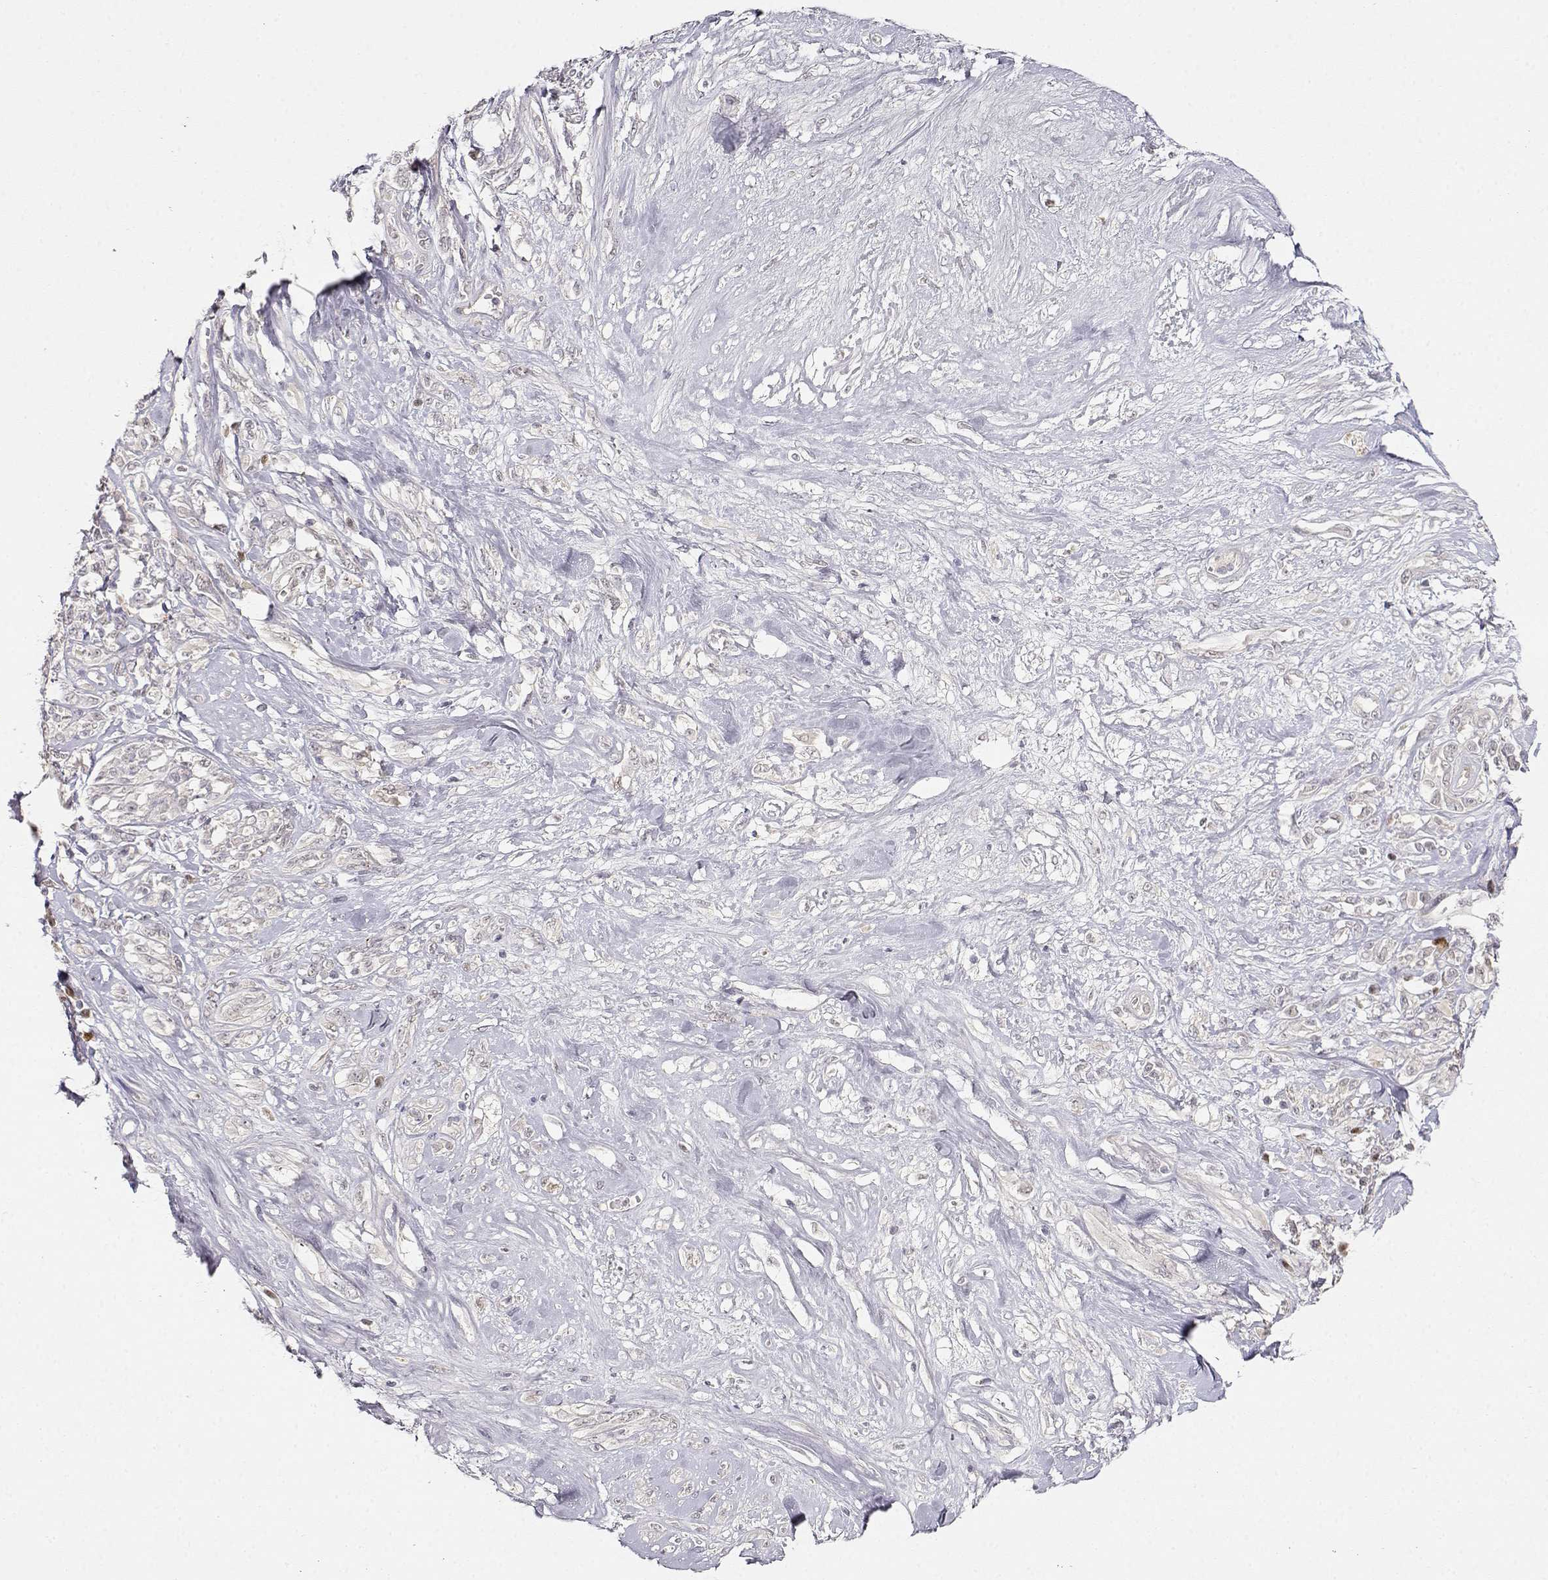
{"staining": {"intensity": "negative", "quantity": "none", "location": "none"}, "tissue": "melanoma", "cell_type": "Tumor cells", "image_type": "cancer", "snomed": [{"axis": "morphology", "description": "Malignant melanoma, NOS"}, {"axis": "topography", "description": "Skin"}], "caption": "Human malignant melanoma stained for a protein using immunohistochemistry (IHC) demonstrates no positivity in tumor cells.", "gene": "EAF2", "patient": {"sex": "female", "age": 91}}